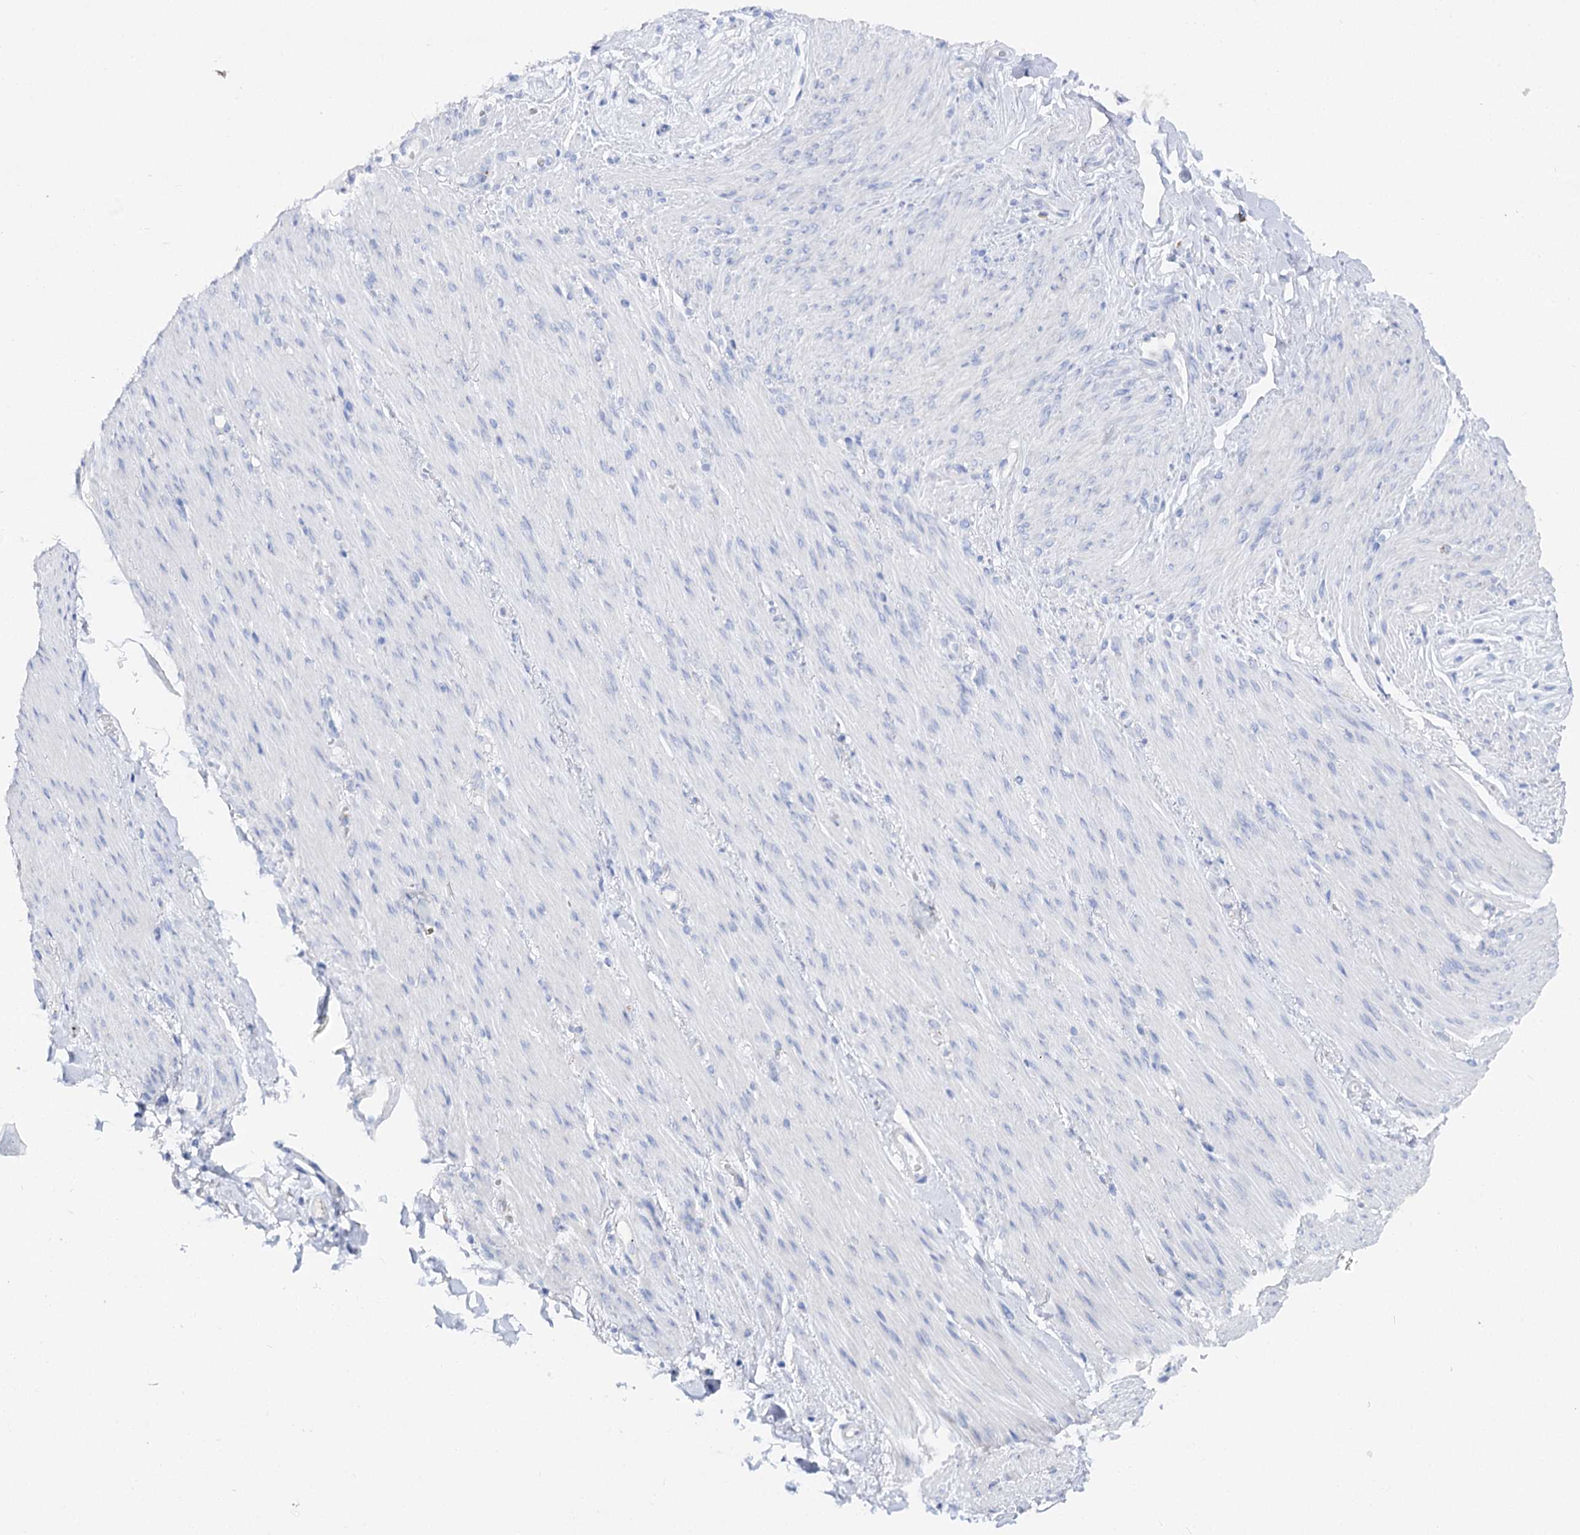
{"staining": {"intensity": "negative", "quantity": "none", "location": "none"}, "tissue": "adipose tissue", "cell_type": "Adipocytes", "image_type": "normal", "snomed": [{"axis": "morphology", "description": "Normal tissue, NOS"}, {"axis": "topography", "description": "Colon"}, {"axis": "topography", "description": "Peripheral nerve tissue"}], "caption": "Immunohistochemistry of unremarkable adipose tissue displays no positivity in adipocytes.", "gene": "SLC3A1", "patient": {"sex": "female", "age": 61}}